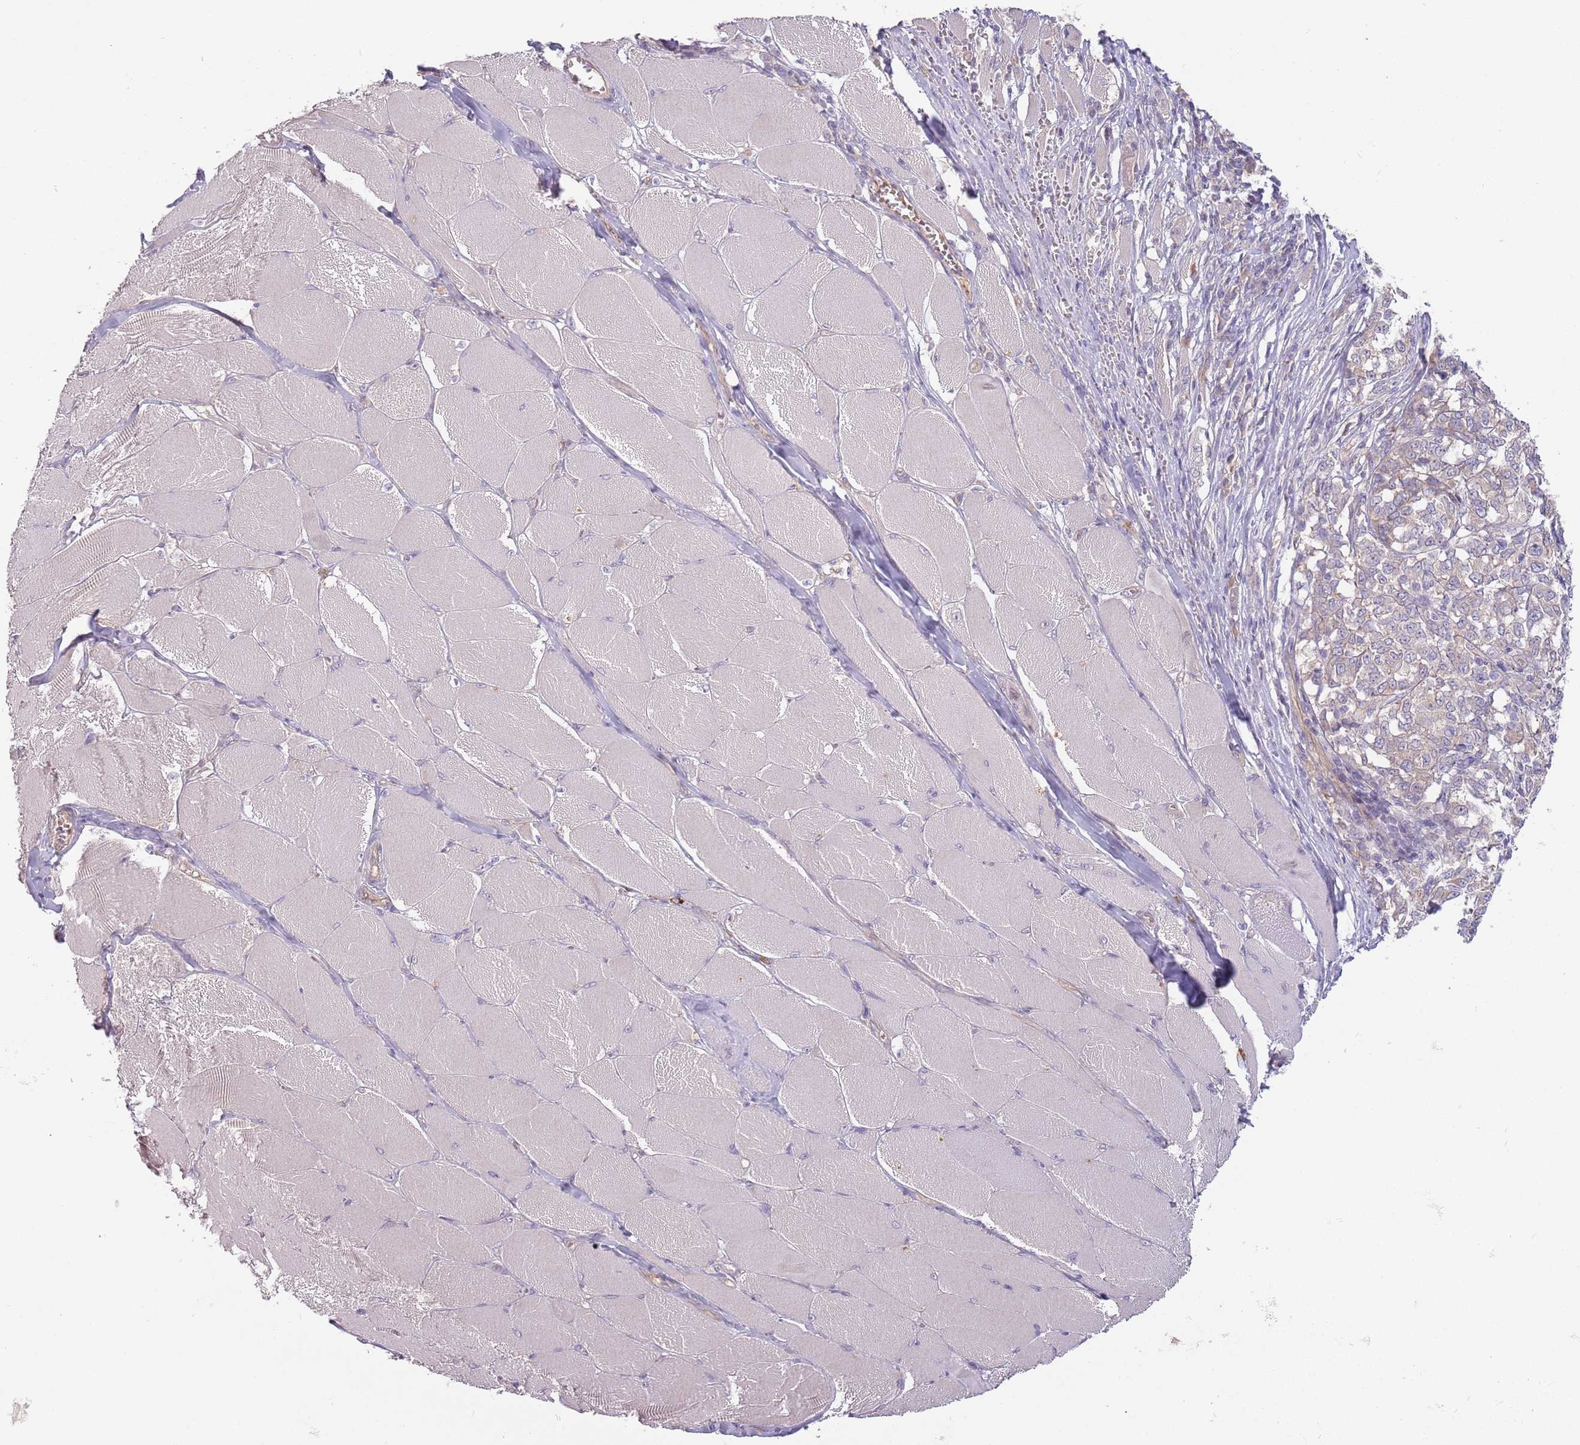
{"staining": {"intensity": "negative", "quantity": "none", "location": "none"}, "tissue": "melanoma", "cell_type": "Tumor cells", "image_type": "cancer", "snomed": [{"axis": "morphology", "description": "Malignant melanoma, NOS"}, {"axis": "topography", "description": "Skin"}], "caption": "The immunohistochemistry (IHC) micrograph has no significant expression in tumor cells of malignant melanoma tissue.", "gene": "SAV1", "patient": {"sex": "female", "age": 72}}